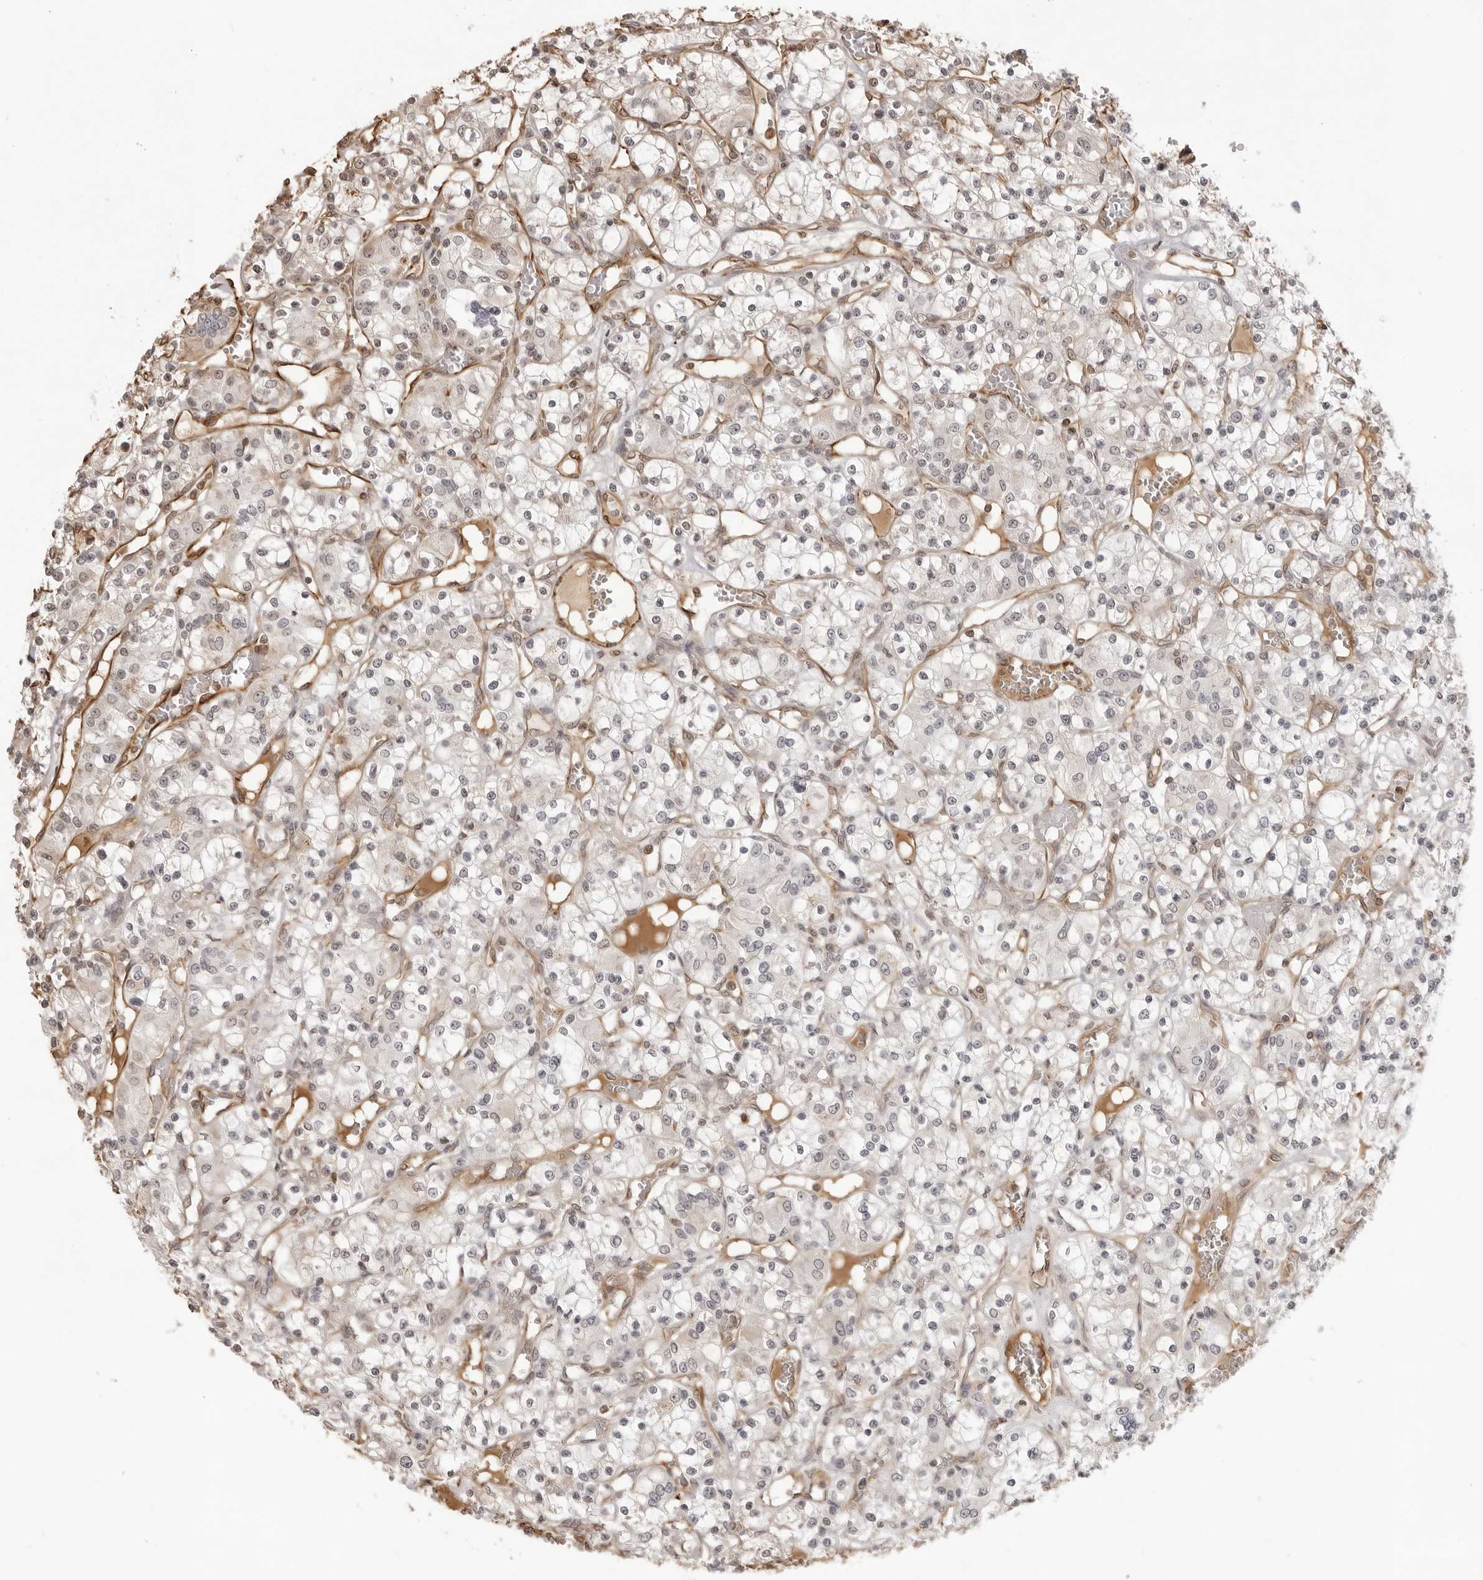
{"staining": {"intensity": "negative", "quantity": "none", "location": "none"}, "tissue": "renal cancer", "cell_type": "Tumor cells", "image_type": "cancer", "snomed": [{"axis": "morphology", "description": "Adenocarcinoma, NOS"}, {"axis": "topography", "description": "Kidney"}], "caption": "Human renal cancer stained for a protein using immunohistochemistry reveals no expression in tumor cells.", "gene": "DYNLT5", "patient": {"sex": "female", "age": 59}}